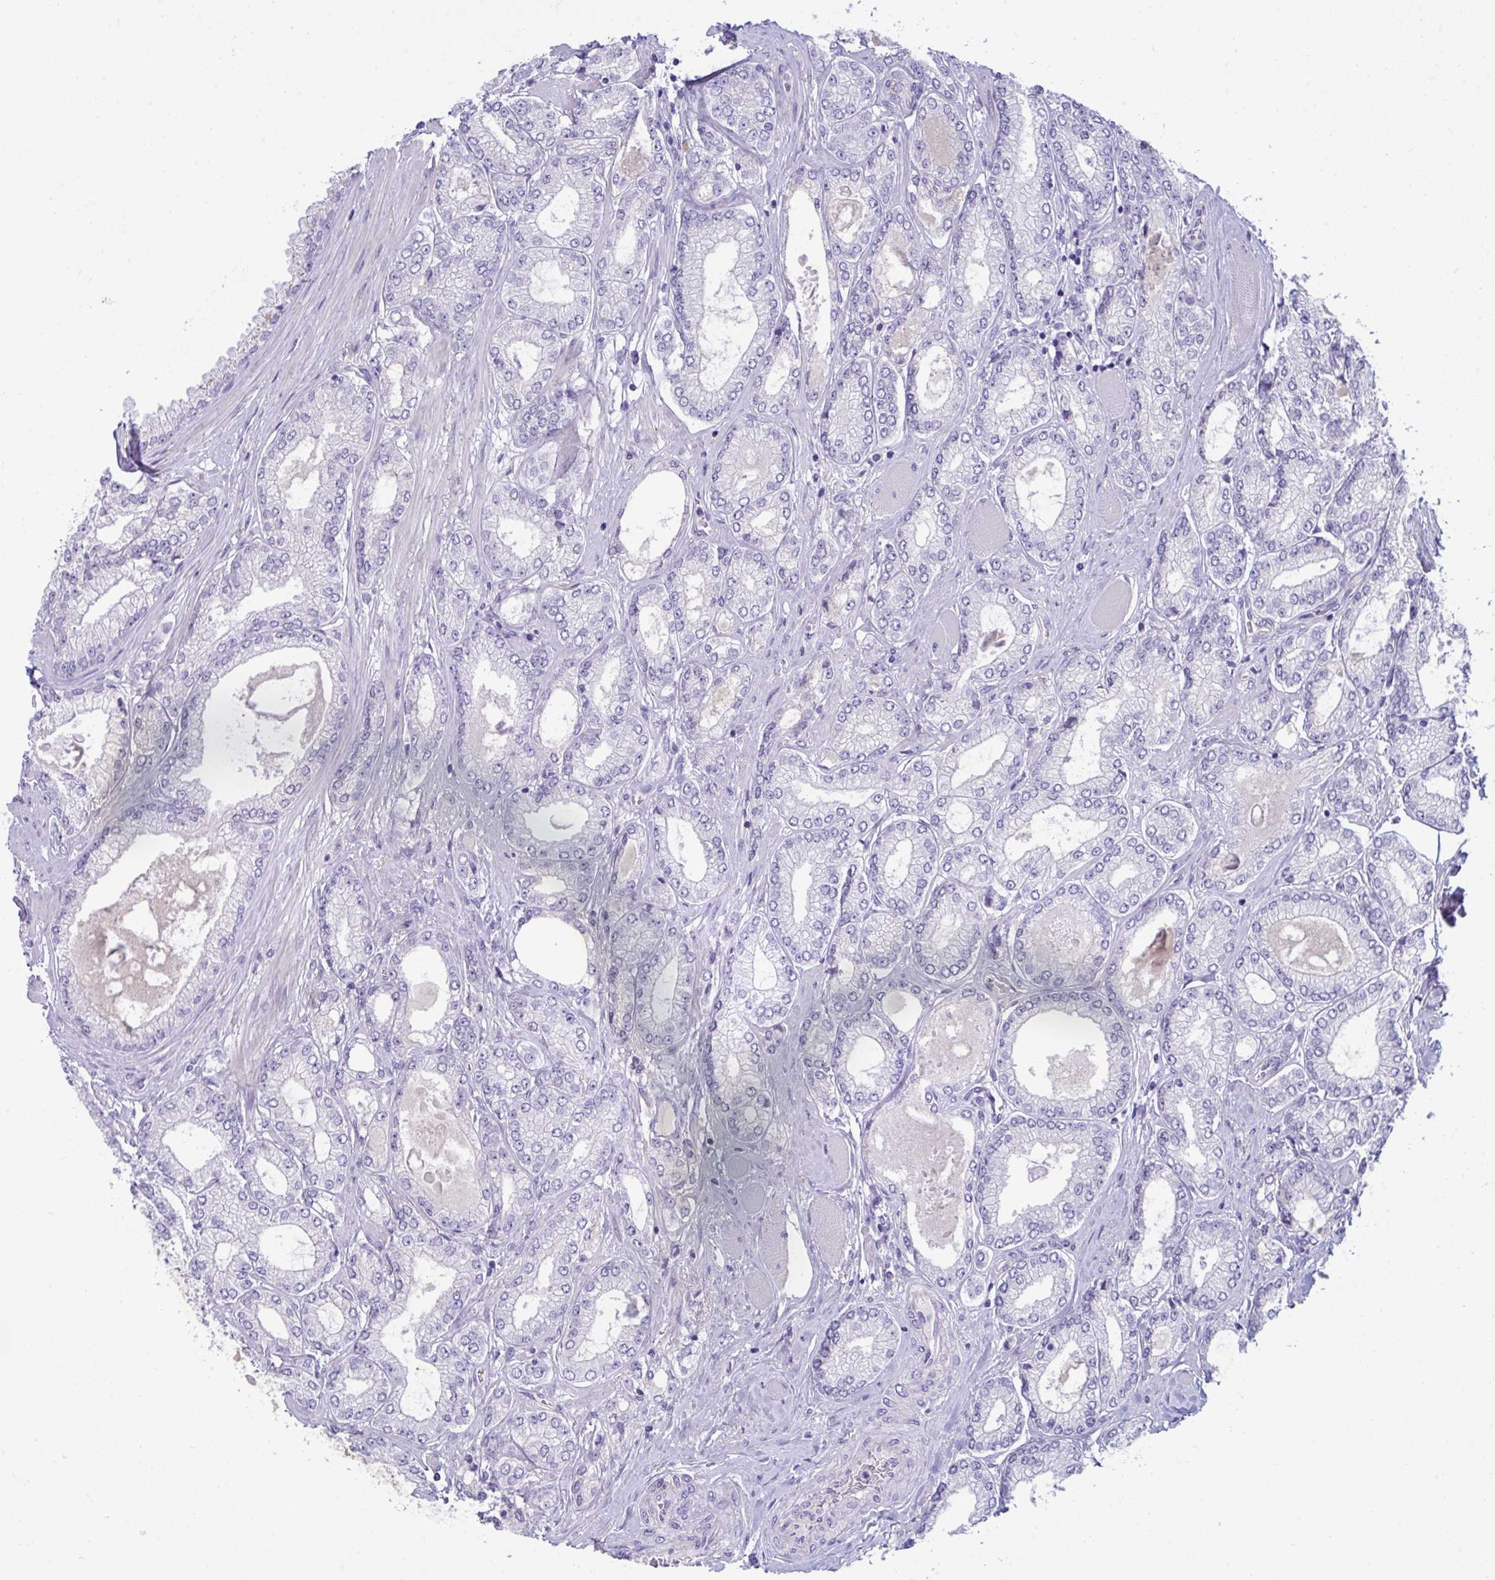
{"staining": {"intensity": "negative", "quantity": "none", "location": "none"}, "tissue": "prostate cancer", "cell_type": "Tumor cells", "image_type": "cancer", "snomed": [{"axis": "morphology", "description": "Adenocarcinoma, High grade"}, {"axis": "topography", "description": "Prostate"}], "caption": "Tumor cells are negative for brown protein staining in prostate high-grade adenocarcinoma.", "gene": "PIGZ", "patient": {"sex": "male", "age": 68}}